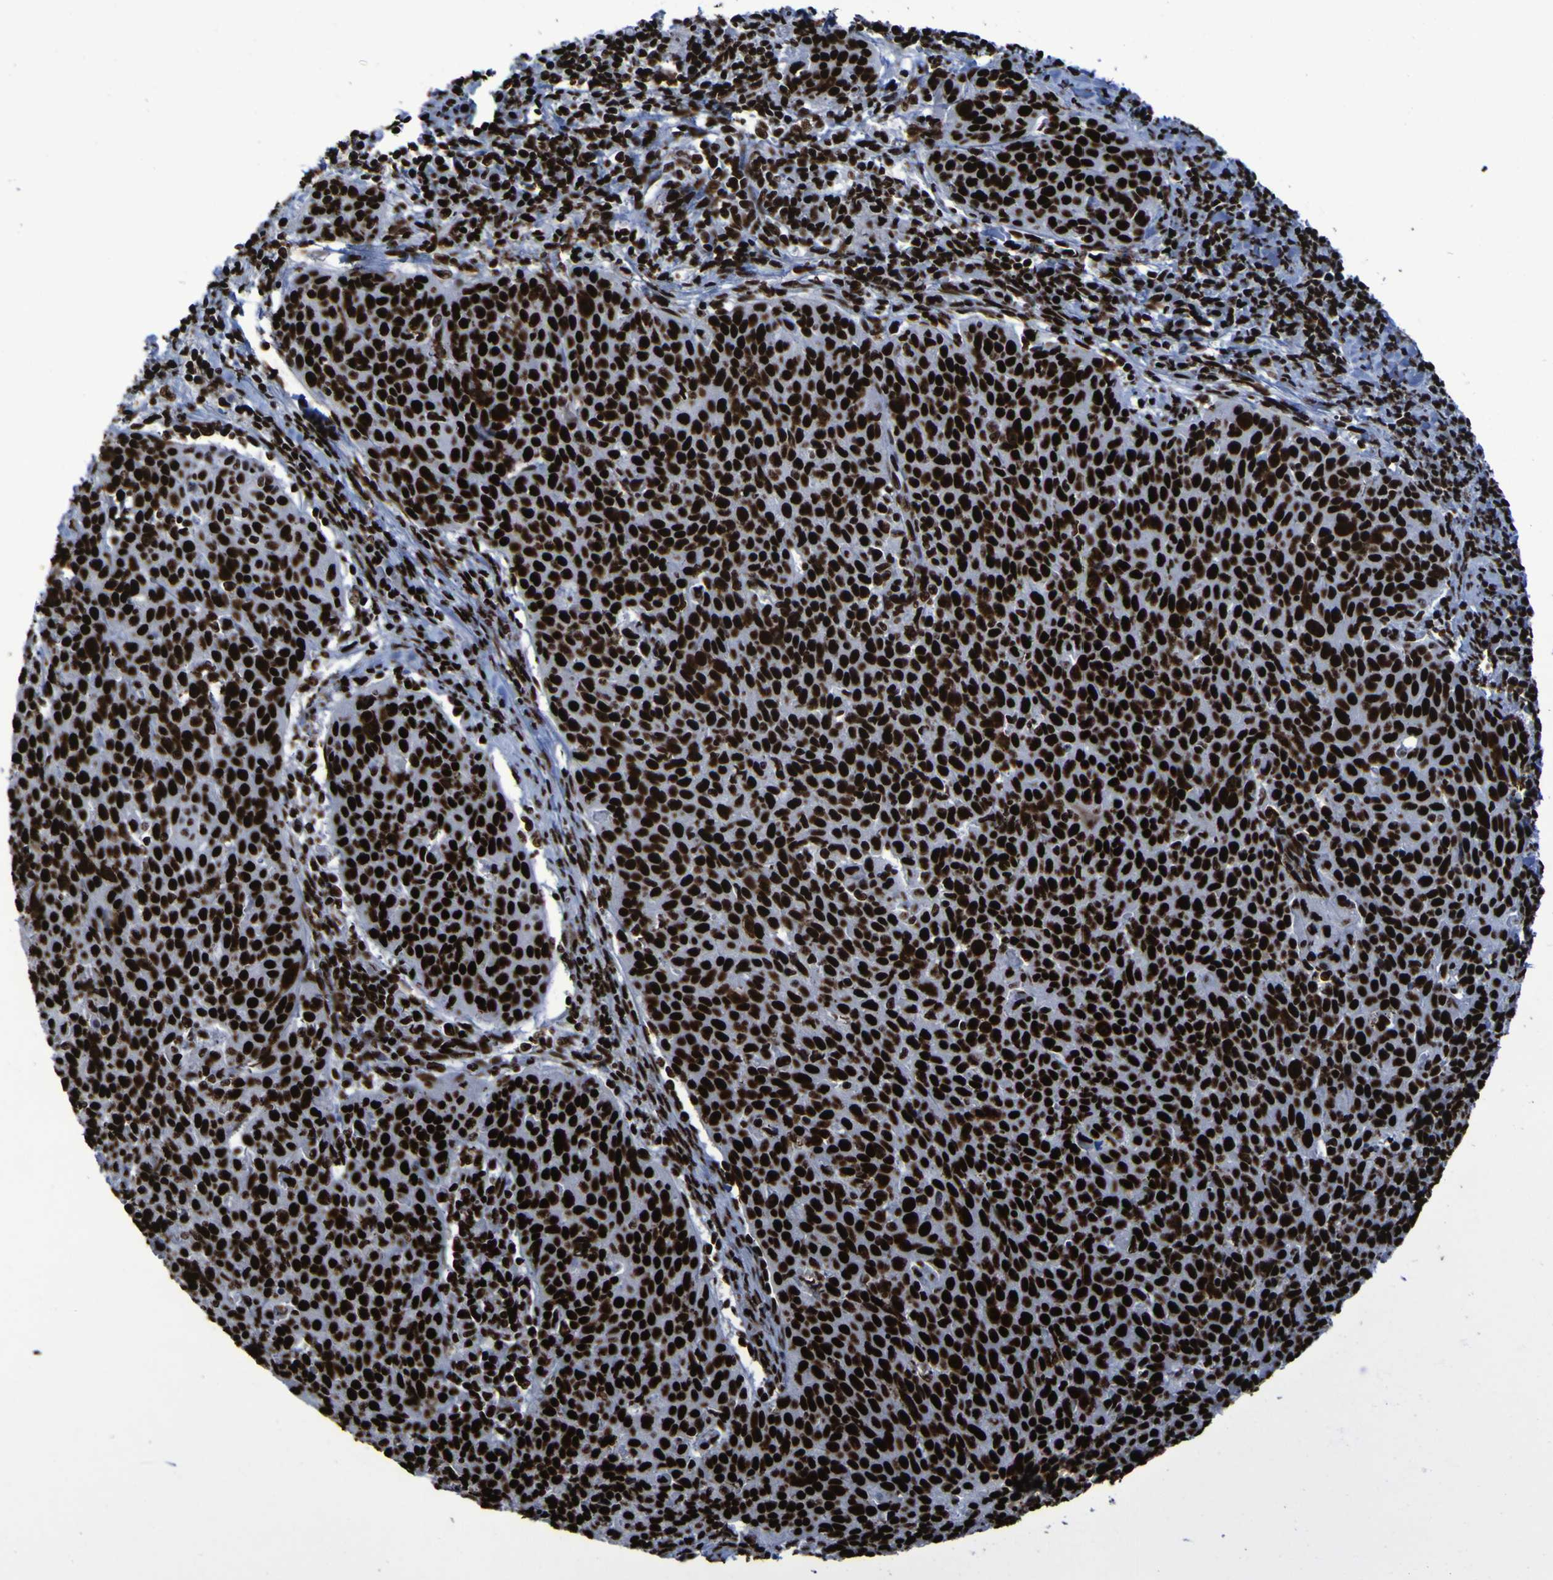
{"staining": {"intensity": "strong", "quantity": ">75%", "location": "nuclear"}, "tissue": "cervical cancer", "cell_type": "Tumor cells", "image_type": "cancer", "snomed": [{"axis": "morphology", "description": "Squamous cell carcinoma, NOS"}, {"axis": "topography", "description": "Cervix"}], "caption": "A high amount of strong nuclear positivity is appreciated in approximately >75% of tumor cells in cervical squamous cell carcinoma tissue. The staining was performed using DAB (3,3'-diaminobenzidine), with brown indicating positive protein expression. Nuclei are stained blue with hematoxylin.", "gene": "NPM1", "patient": {"sex": "female", "age": 38}}